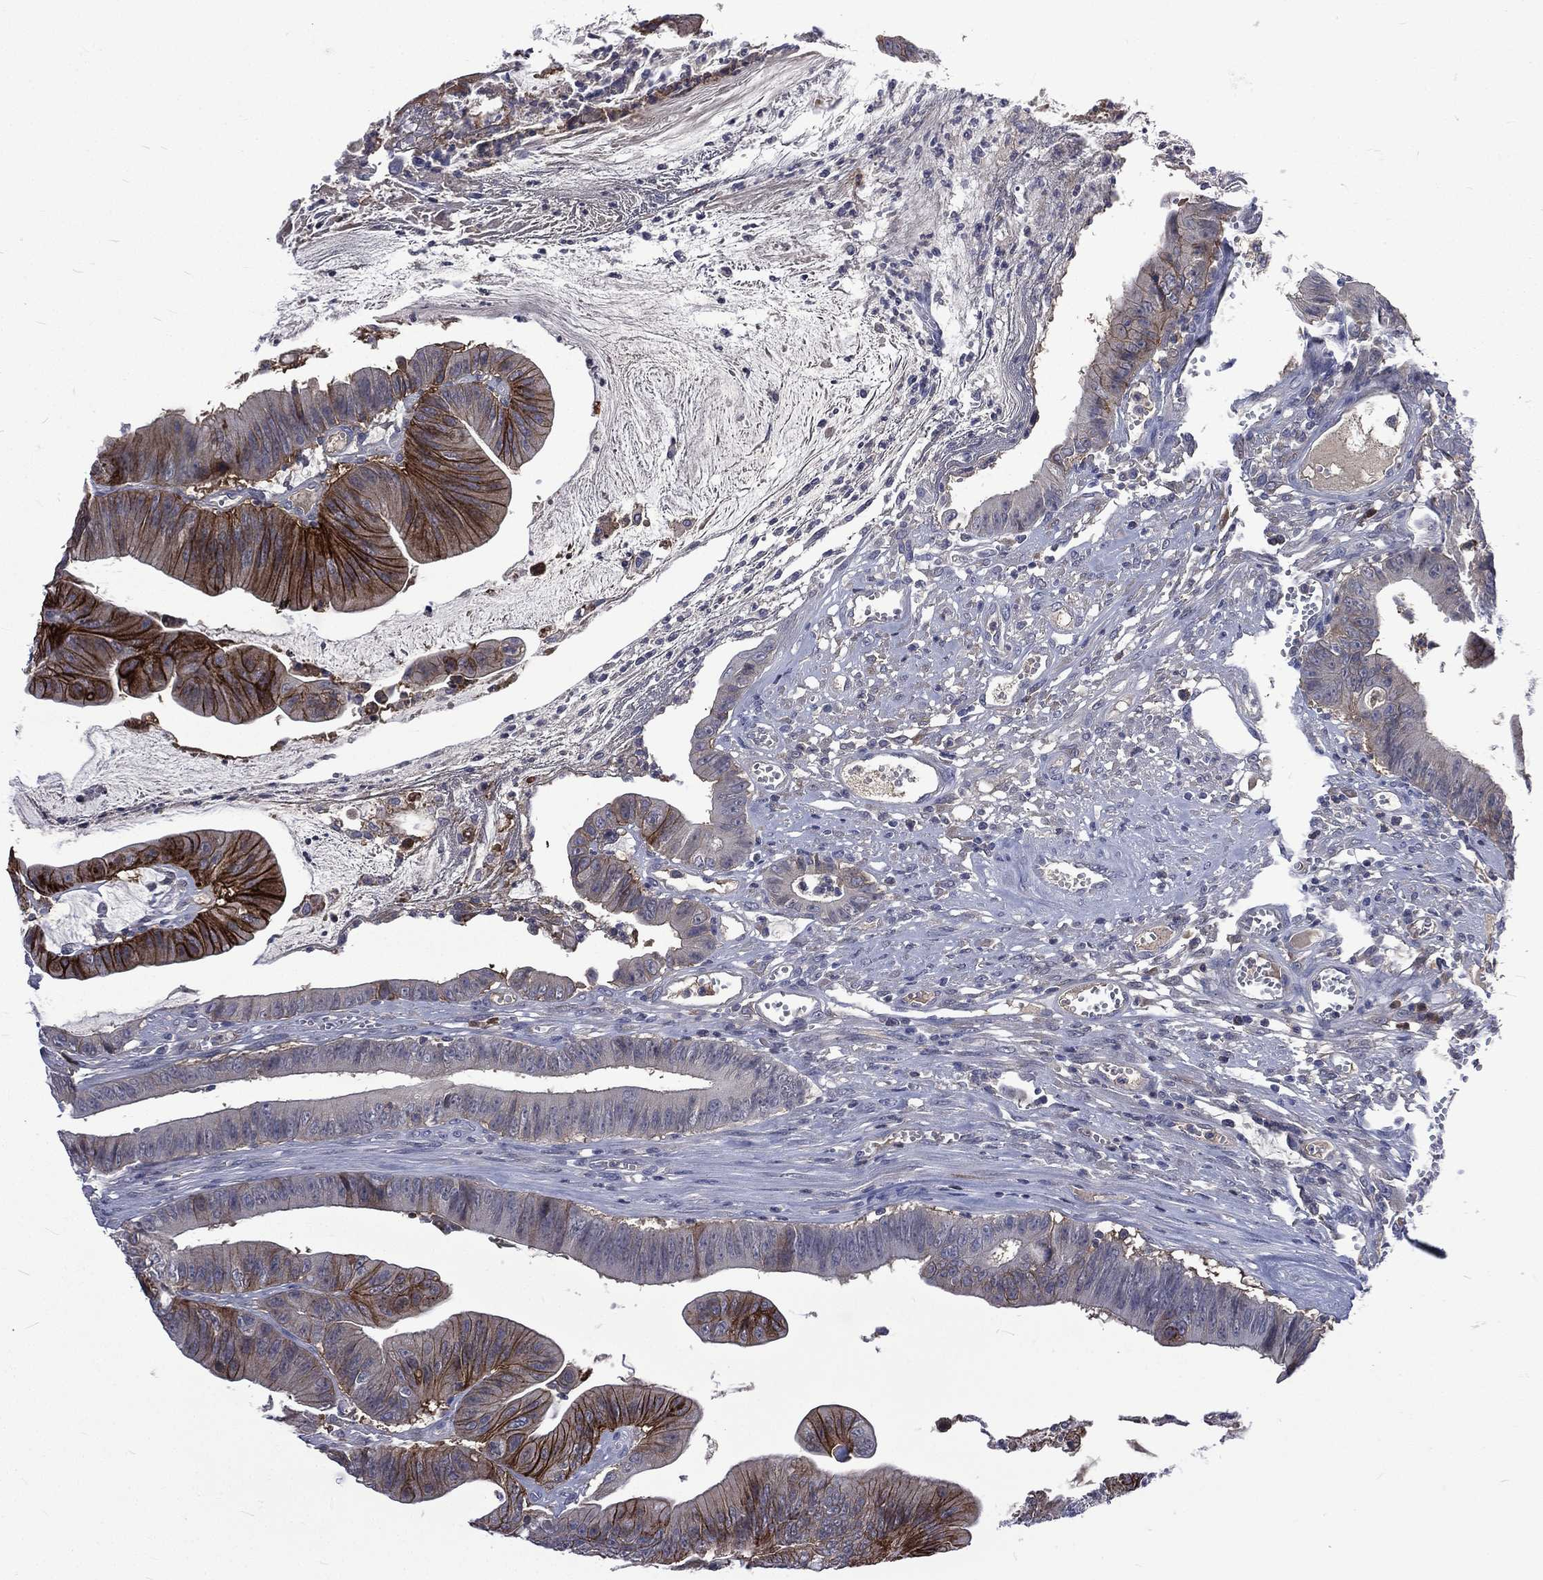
{"staining": {"intensity": "strong", "quantity": "<25%", "location": "cytoplasmic/membranous"}, "tissue": "colorectal cancer", "cell_type": "Tumor cells", "image_type": "cancer", "snomed": [{"axis": "morphology", "description": "Adenocarcinoma, NOS"}, {"axis": "topography", "description": "Colon"}], "caption": "Human colorectal cancer stained with a brown dye exhibits strong cytoplasmic/membranous positive expression in approximately <25% of tumor cells.", "gene": "CA12", "patient": {"sex": "female", "age": 69}}